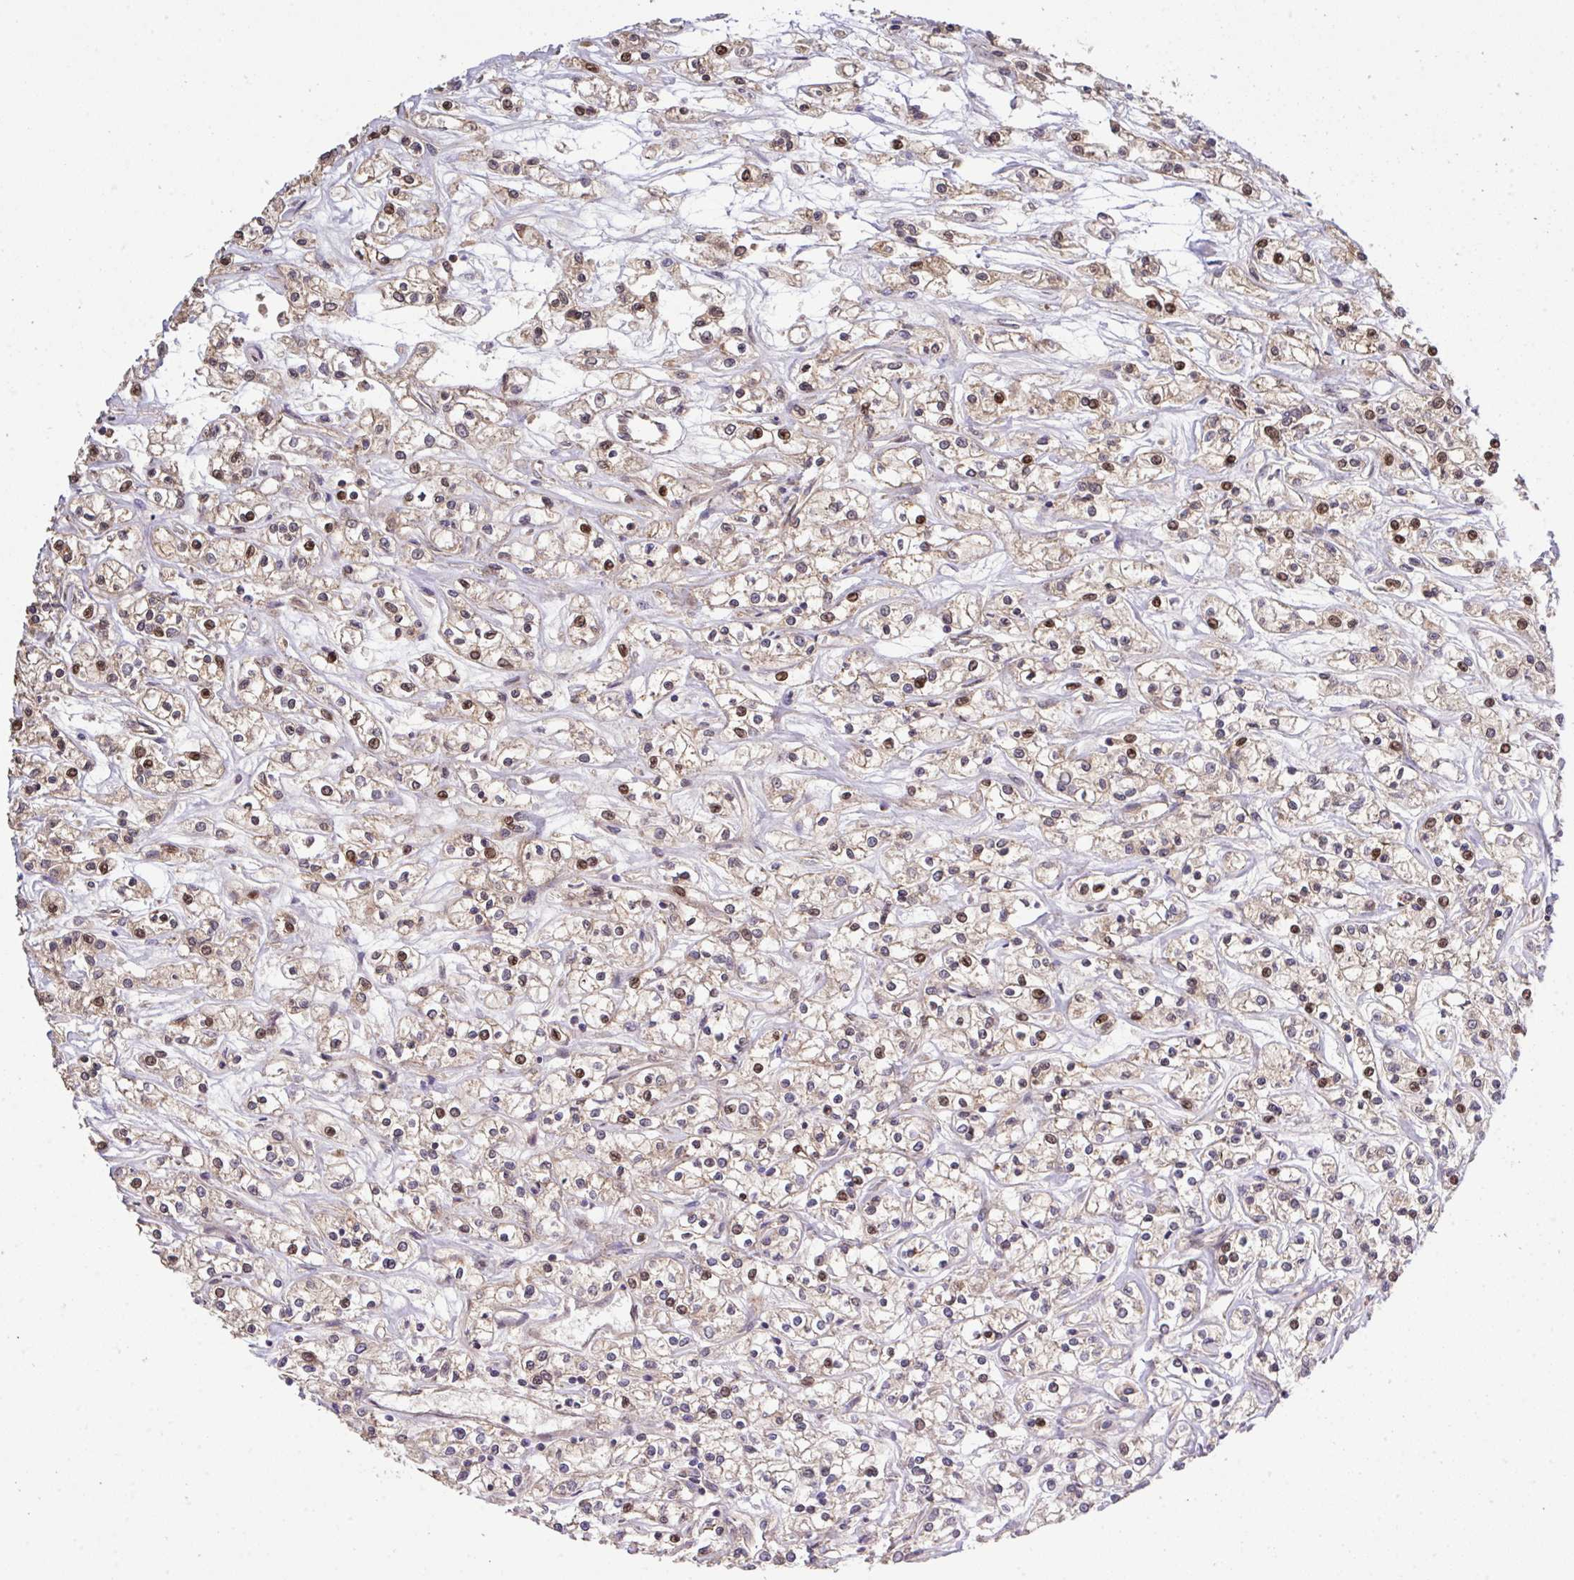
{"staining": {"intensity": "moderate", "quantity": "<25%", "location": "nuclear"}, "tissue": "renal cancer", "cell_type": "Tumor cells", "image_type": "cancer", "snomed": [{"axis": "morphology", "description": "Adenocarcinoma, NOS"}, {"axis": "topography", "description": "Kidney"}], "caption": "IHC (DAB (3,3'-diaminobenzidine)) staining of human renal cancer (adenocarcinoma) demonstrates moderate nuclear protein expression in approximately <25% of tumor cells. The staining was performed using DAB, with brown indicating positive protein expression. Nuclei are stained blue with hematoxylin.", "gene": "ARPIN", "patient": {"sex": "female", "age": 59}}